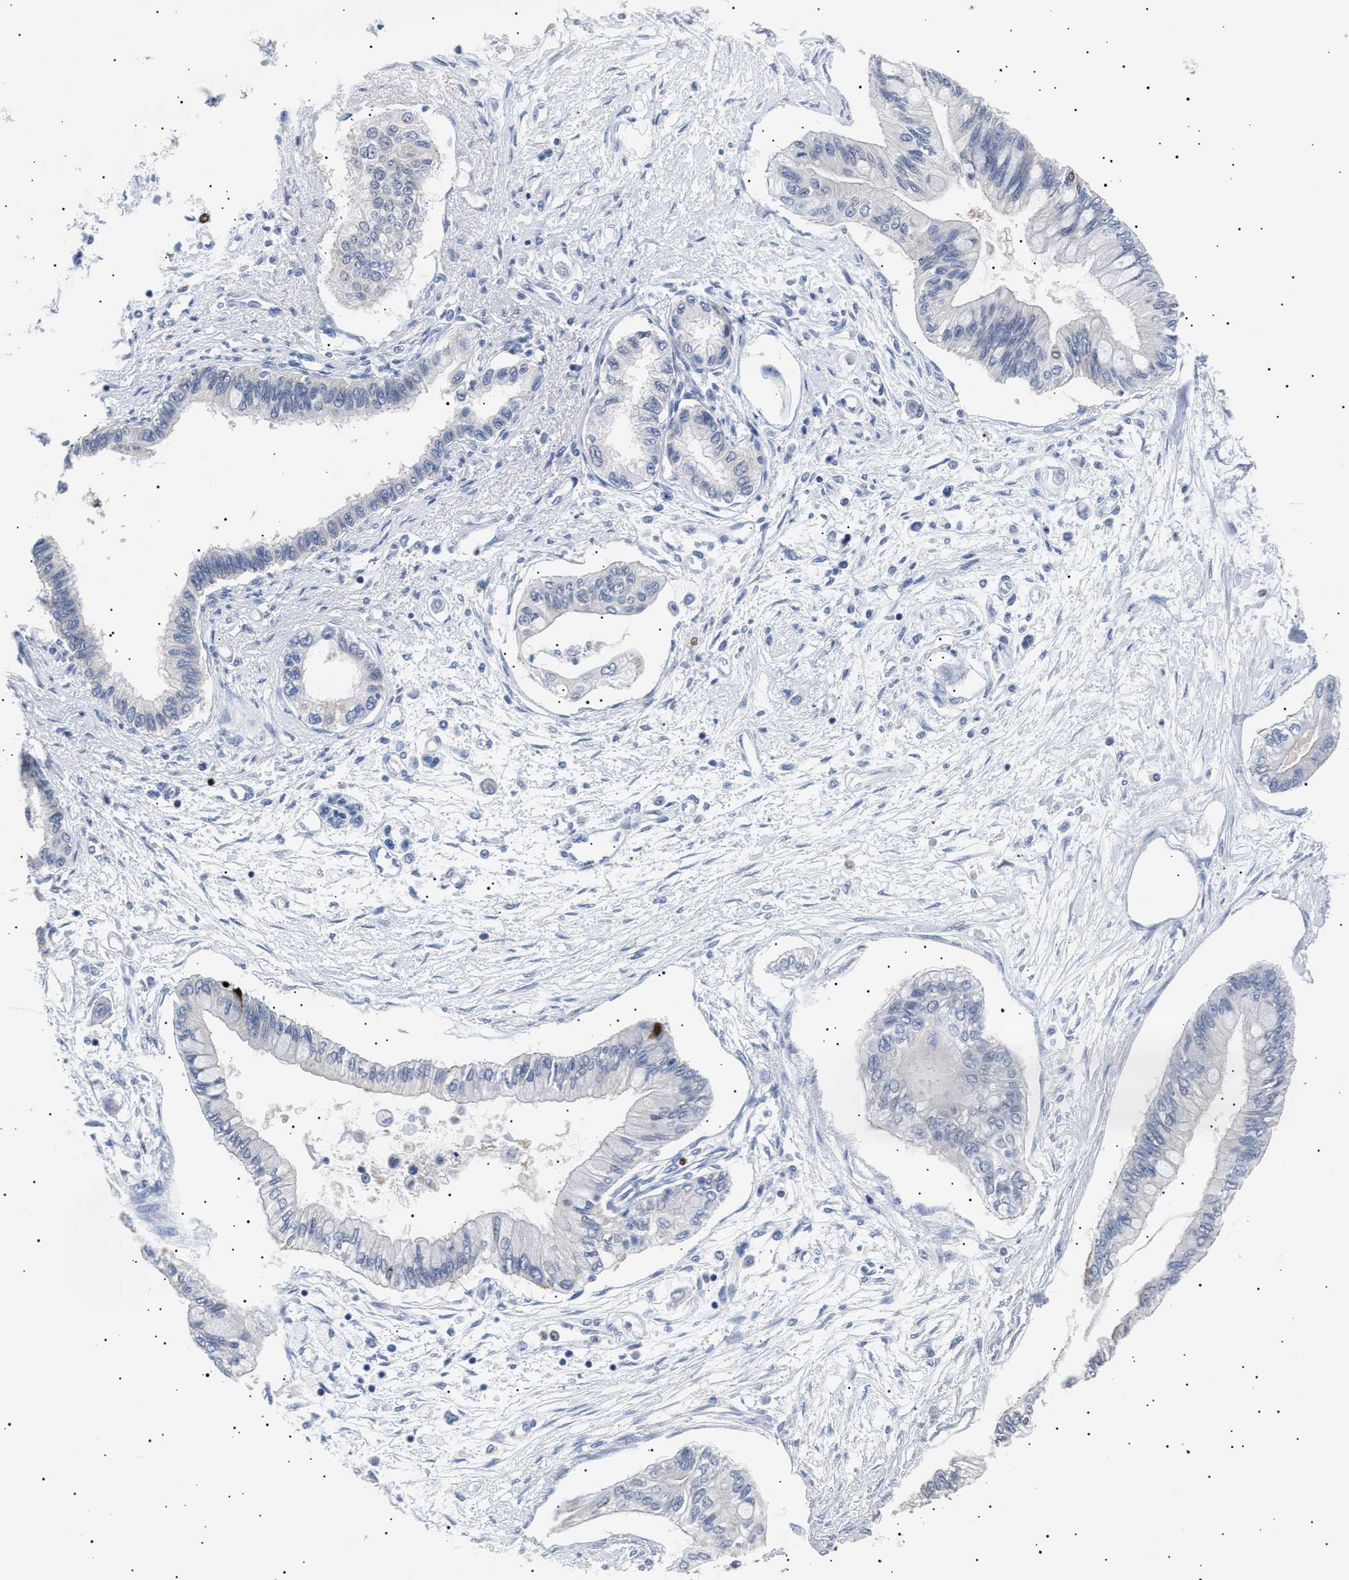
{"staining": {"intensity": "negative", "quantity": "none", "location": "none"}, "tissue": "pancreatic cancer", "cell_type": "Tumor cells", "image_type": "cancer", "snomed": [{"axis": "morphology", "description": "Adenocarcinoma, NOS"}, {"axis": "topography", "description": "Pancreas"}], "caption": "High power microscopy image of an IHC histopathology image of pancreatic adenocarcinoma, revealing no significant staining in tumor cells.", "gene": "HEMGN", "patient": {"sex": "female", "age": 77}}